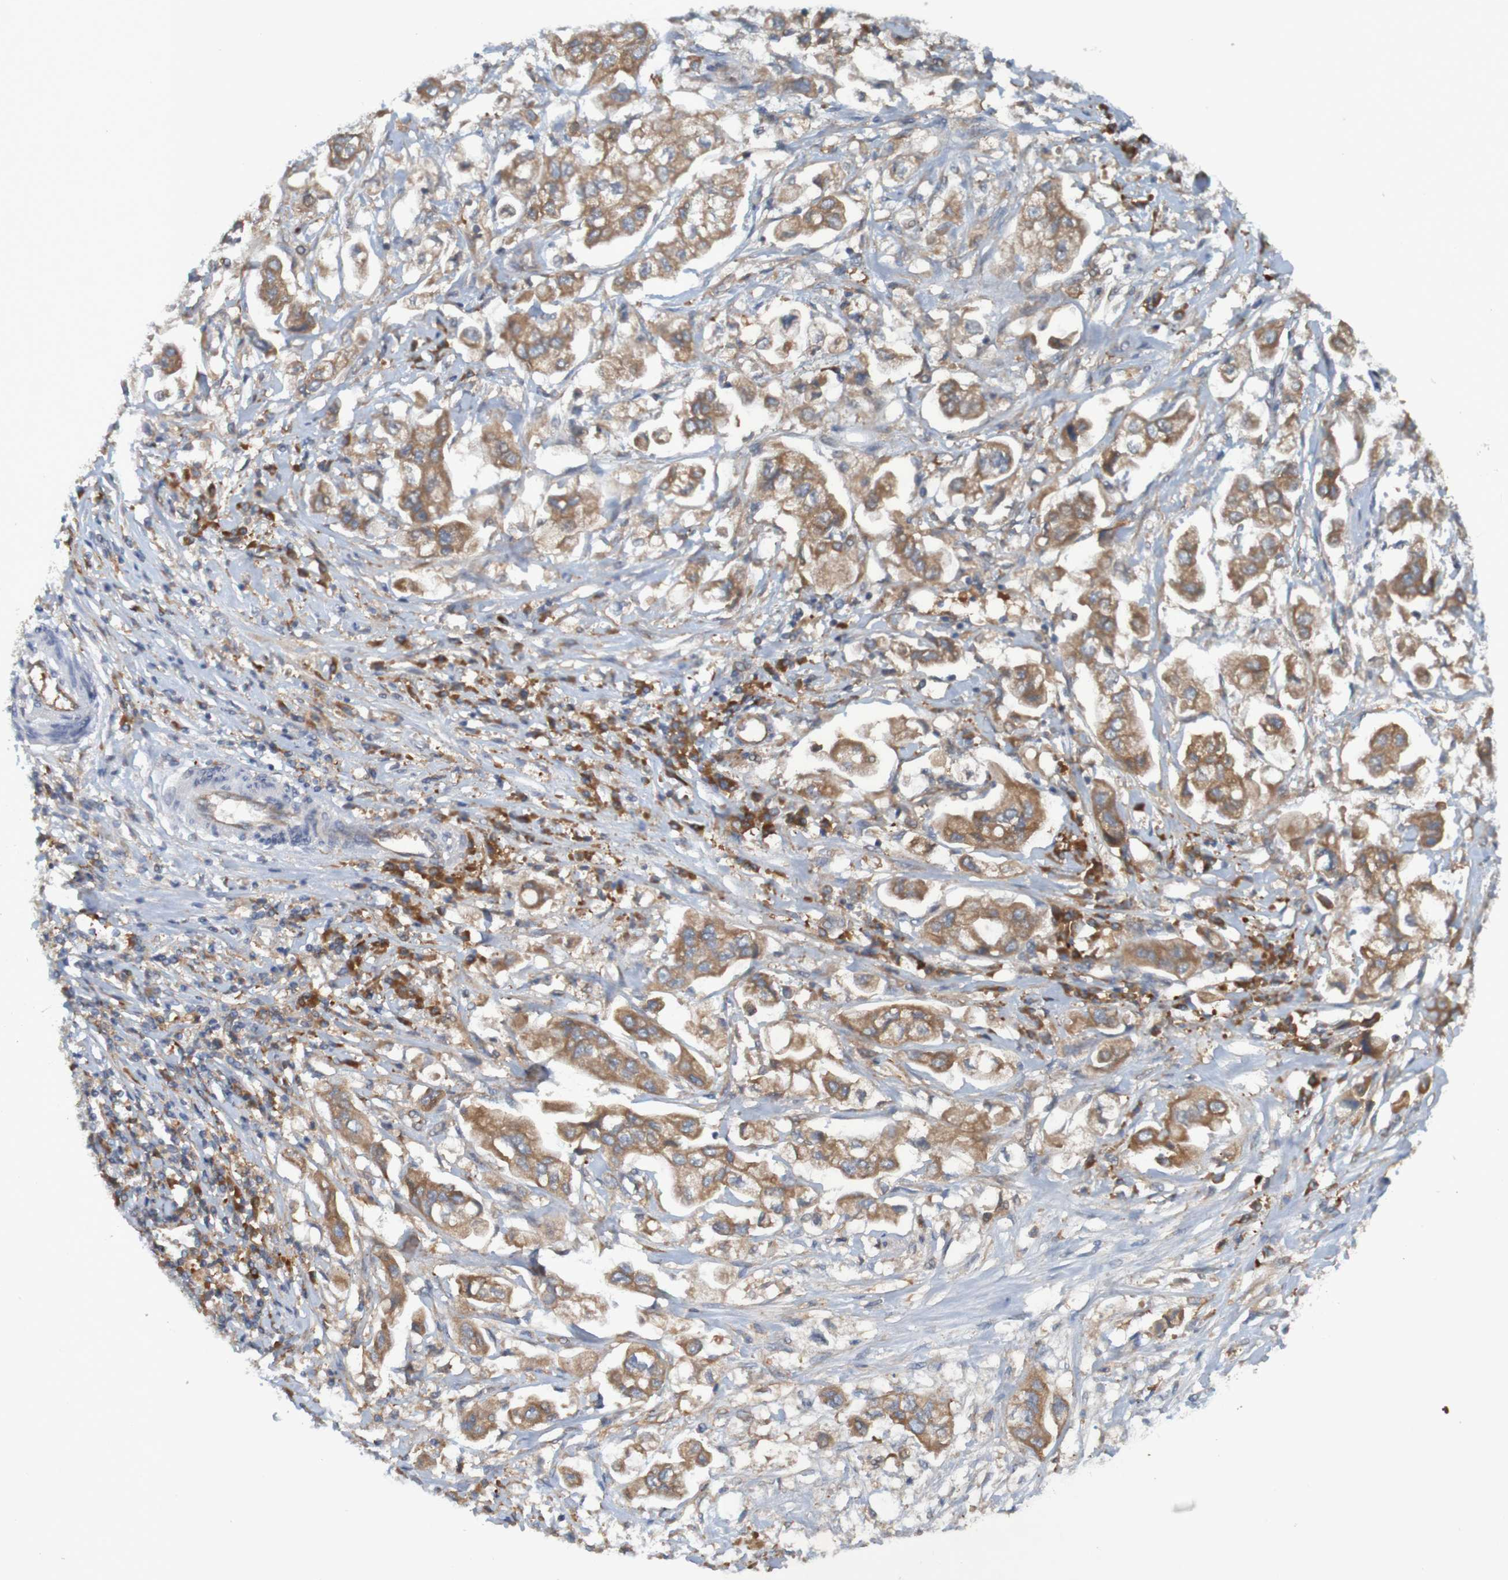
{"staining": {"intensity": "moderate", "quantity": ">75%", "location": "cytoplasmic/membranous"}, "tissue": "stomach cancer", "cell_type": "Tumor cells", "image_type": "cancer", "snomed": [{"axis": "morphology", "description": "Adenocarcinoma, NOS"}, {"axis": "topography", "description": "Stomach"}], "caption": "Stomach cancer (adenocarcinoma) tissue displays moderate cytoplasmic/membranous staining in approximately >75% of tumor cells, visualized by immunohistochemistry.", "gene": "DNAJC4", "patient": {"sex": "male", "age": 62}}